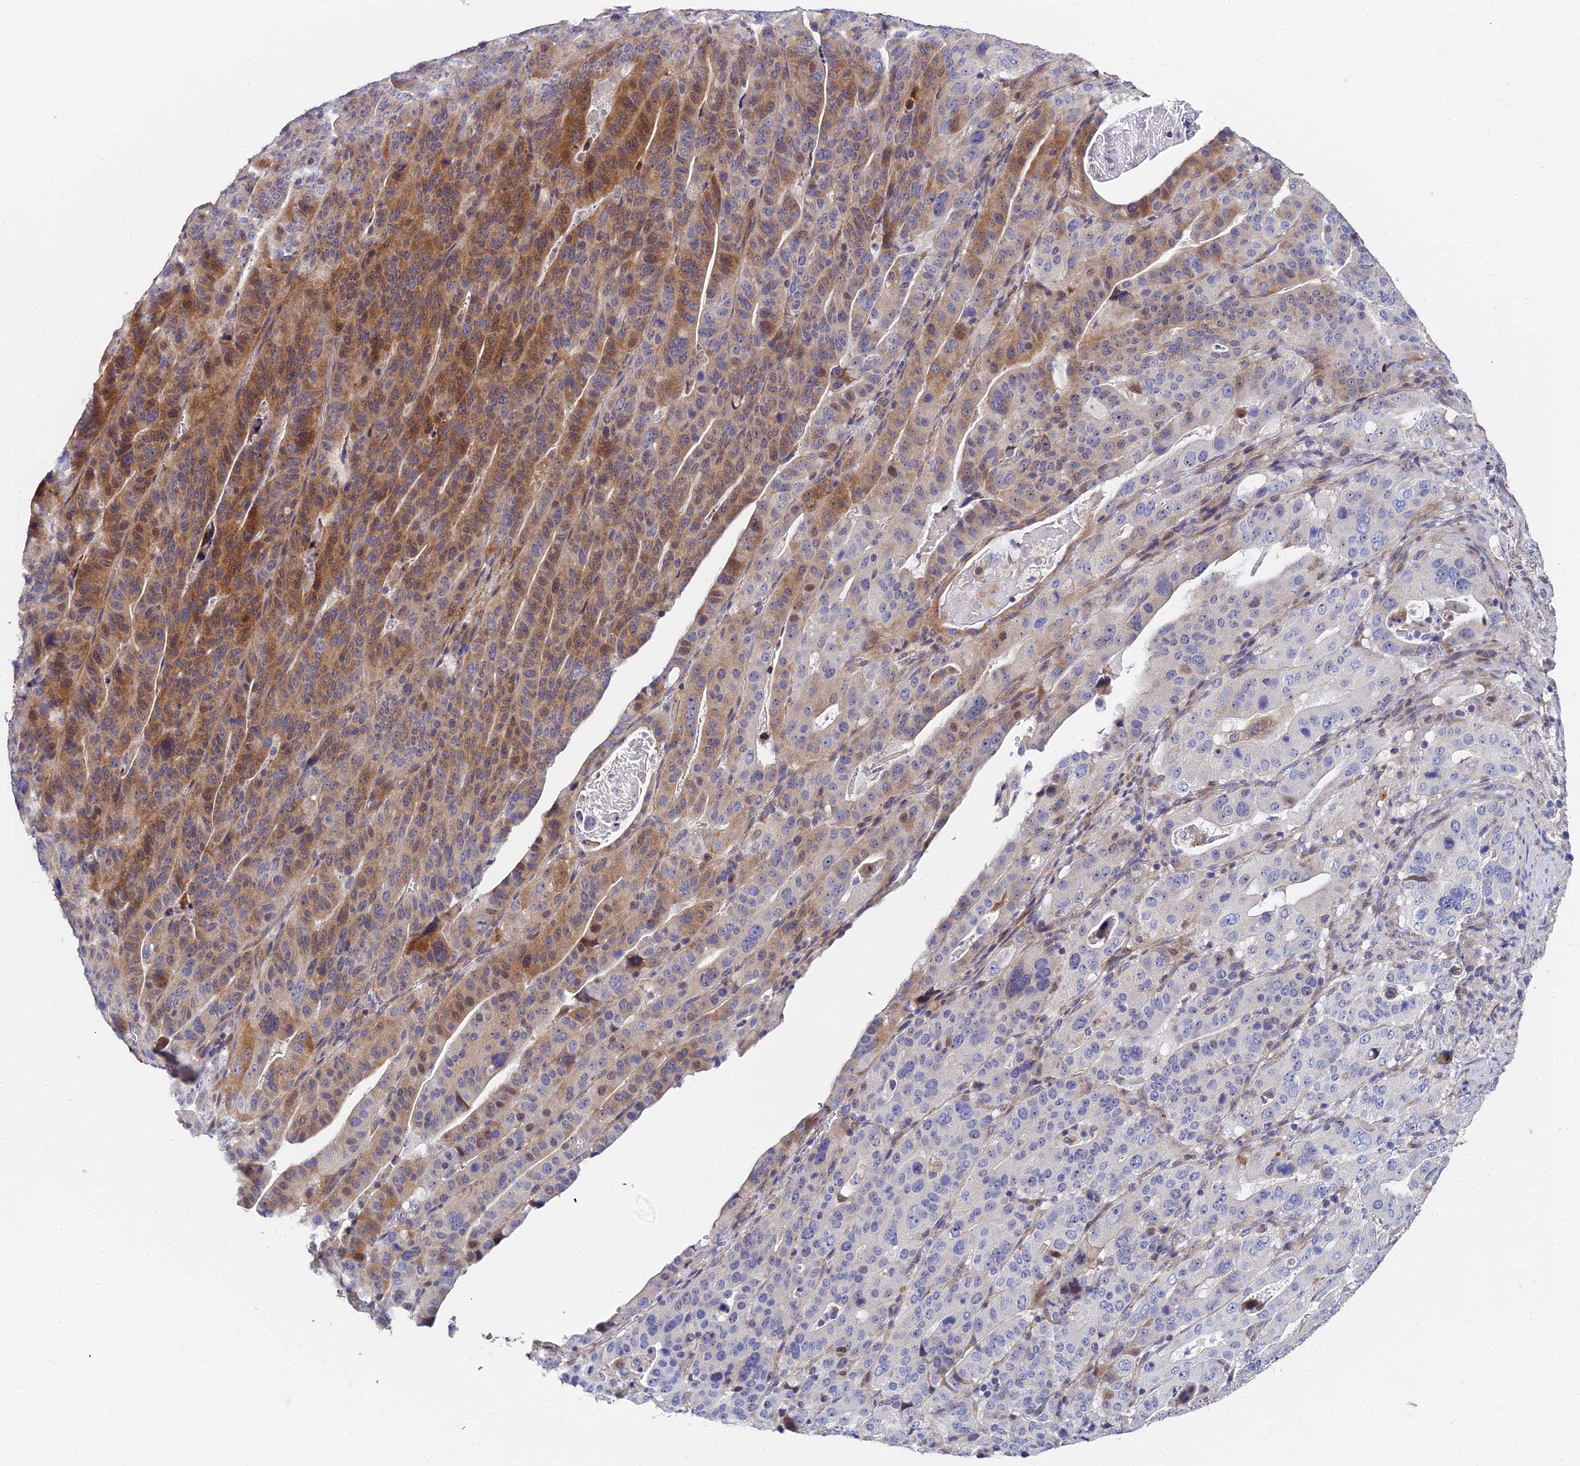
{"staining": {"intensity": "strong", "quantity": "<25%", "location": "cytoplasmic/membranous,nuclear"}, "tissue": "stomach cancer", "cell_type": "Tumor cells", "image_type": "cancer", "snomed": [{"axis": "morphology", "description": "Adenocarcinoma, NOS"}, {"axis": "topography", "description": "Stomach"}], "caption": "A brown stain highlights strong cytoplasmic/membranous and nuclear staining of a protein in adenocarcinoma (stomach) tumor cells.", "gene": "ENSG00000268674", "patient": {"sex": "male", "age": 48}}